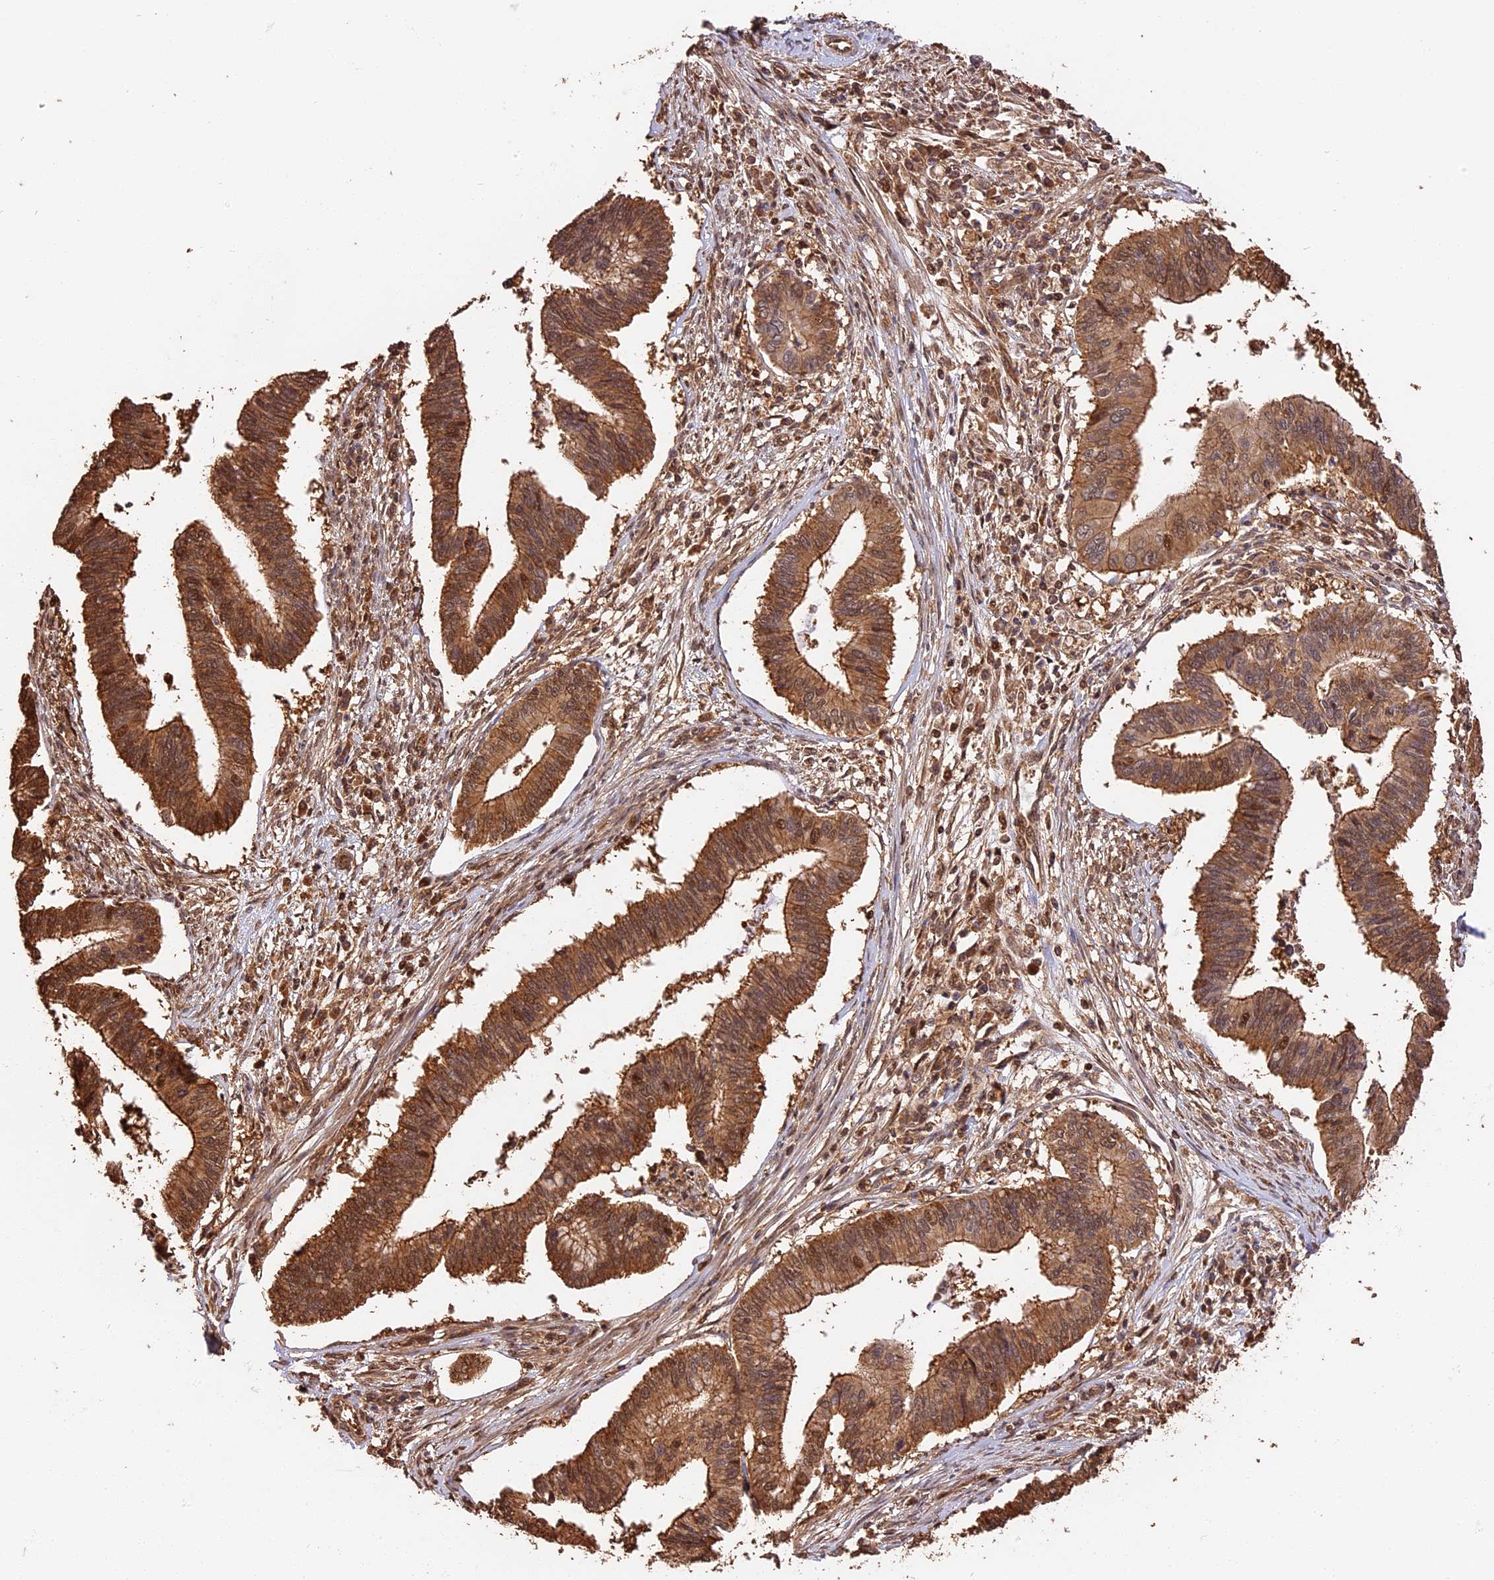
{"staining": {"intensity": "moderate", "quantity": ">75%", "location": "cytoplasmic/membranous,nuclear"}, "tissue": "cervical cancer", "cell_type": "Tumor cells", "image_type": "cancer", "snomed": [{"axis": "morphology", "description": "Adenocarcinoma, NOS"}, {"axis": "topography", "description": "Cervix"}], "caption": "High-magnification brightfield microscopy of cervical cancer (adenocarcinoma) stained with DAB (3,3'-diaminobenzidine) (brown) and counterstained with hematoxylin (blue). tumor cells exhibit moderate cytoplasmic/membranous and nuclear expression is seen in about>75% of cells.", "gene": "PPP1R37", "patient": {"sex": "female", "age": 36}}